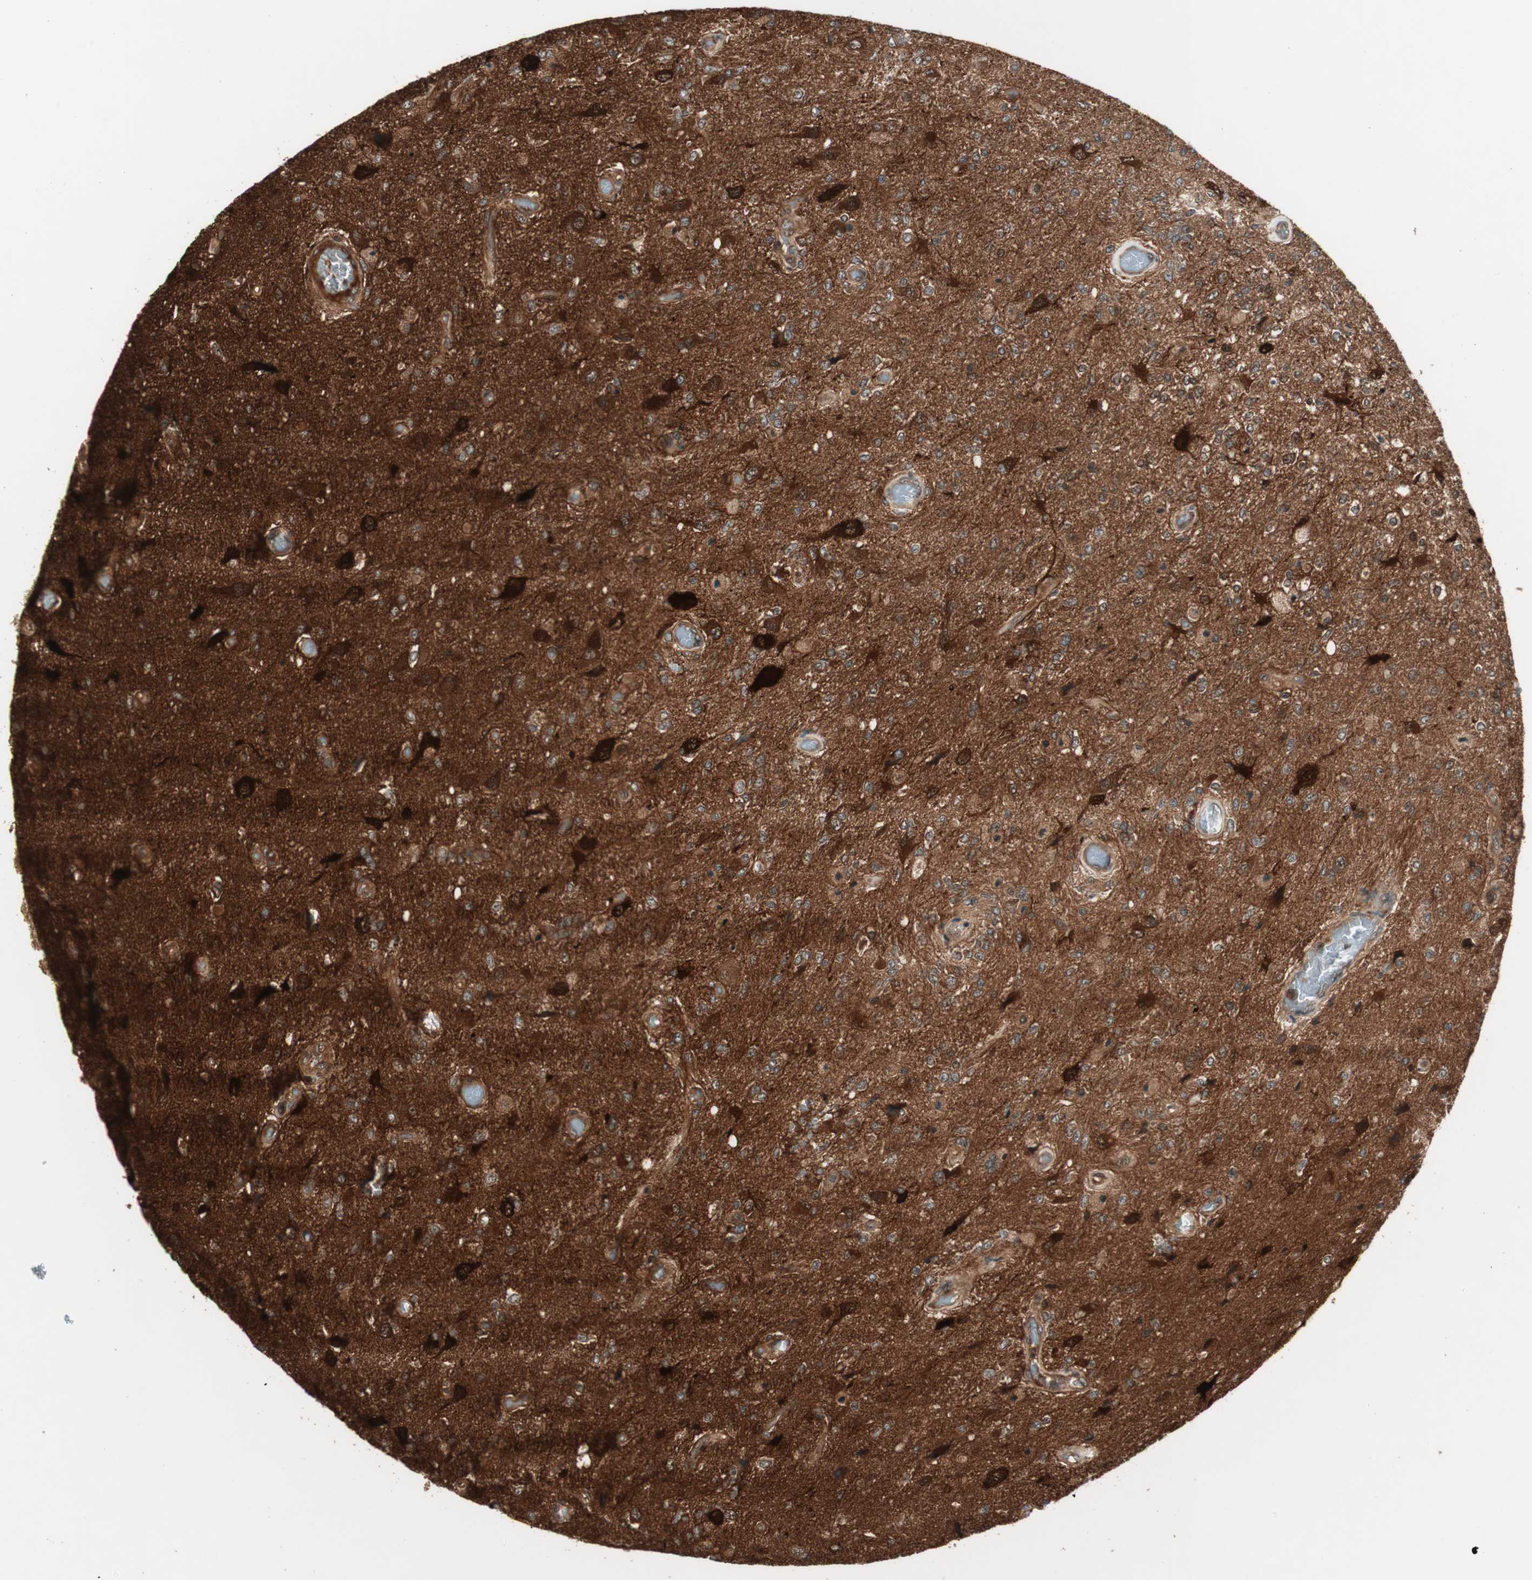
{"staining": {"intensity": "strong", "quantity": ">75%", "location": "cytoplasmic/membranous"}, "tissue": "glioma", "cell_type": "Tumor cells", "image_type": "cancer", "snomed": [{"axis": "morphology", "description": "Normal tissue, NOS"}, {"axis": "morphology", "description": "Glioma, malignant, High grade"}, {"axis": "topography", "description": "Cerebral cortex"}], "caption": "This is a photomicrograph of immunohistochemistry staining of glioma, which shows strong staining in the cytoplasmic/membranous of tumor cells.", "gene": "PRKG2", "patient": {"sex": "male", "age": 77}}